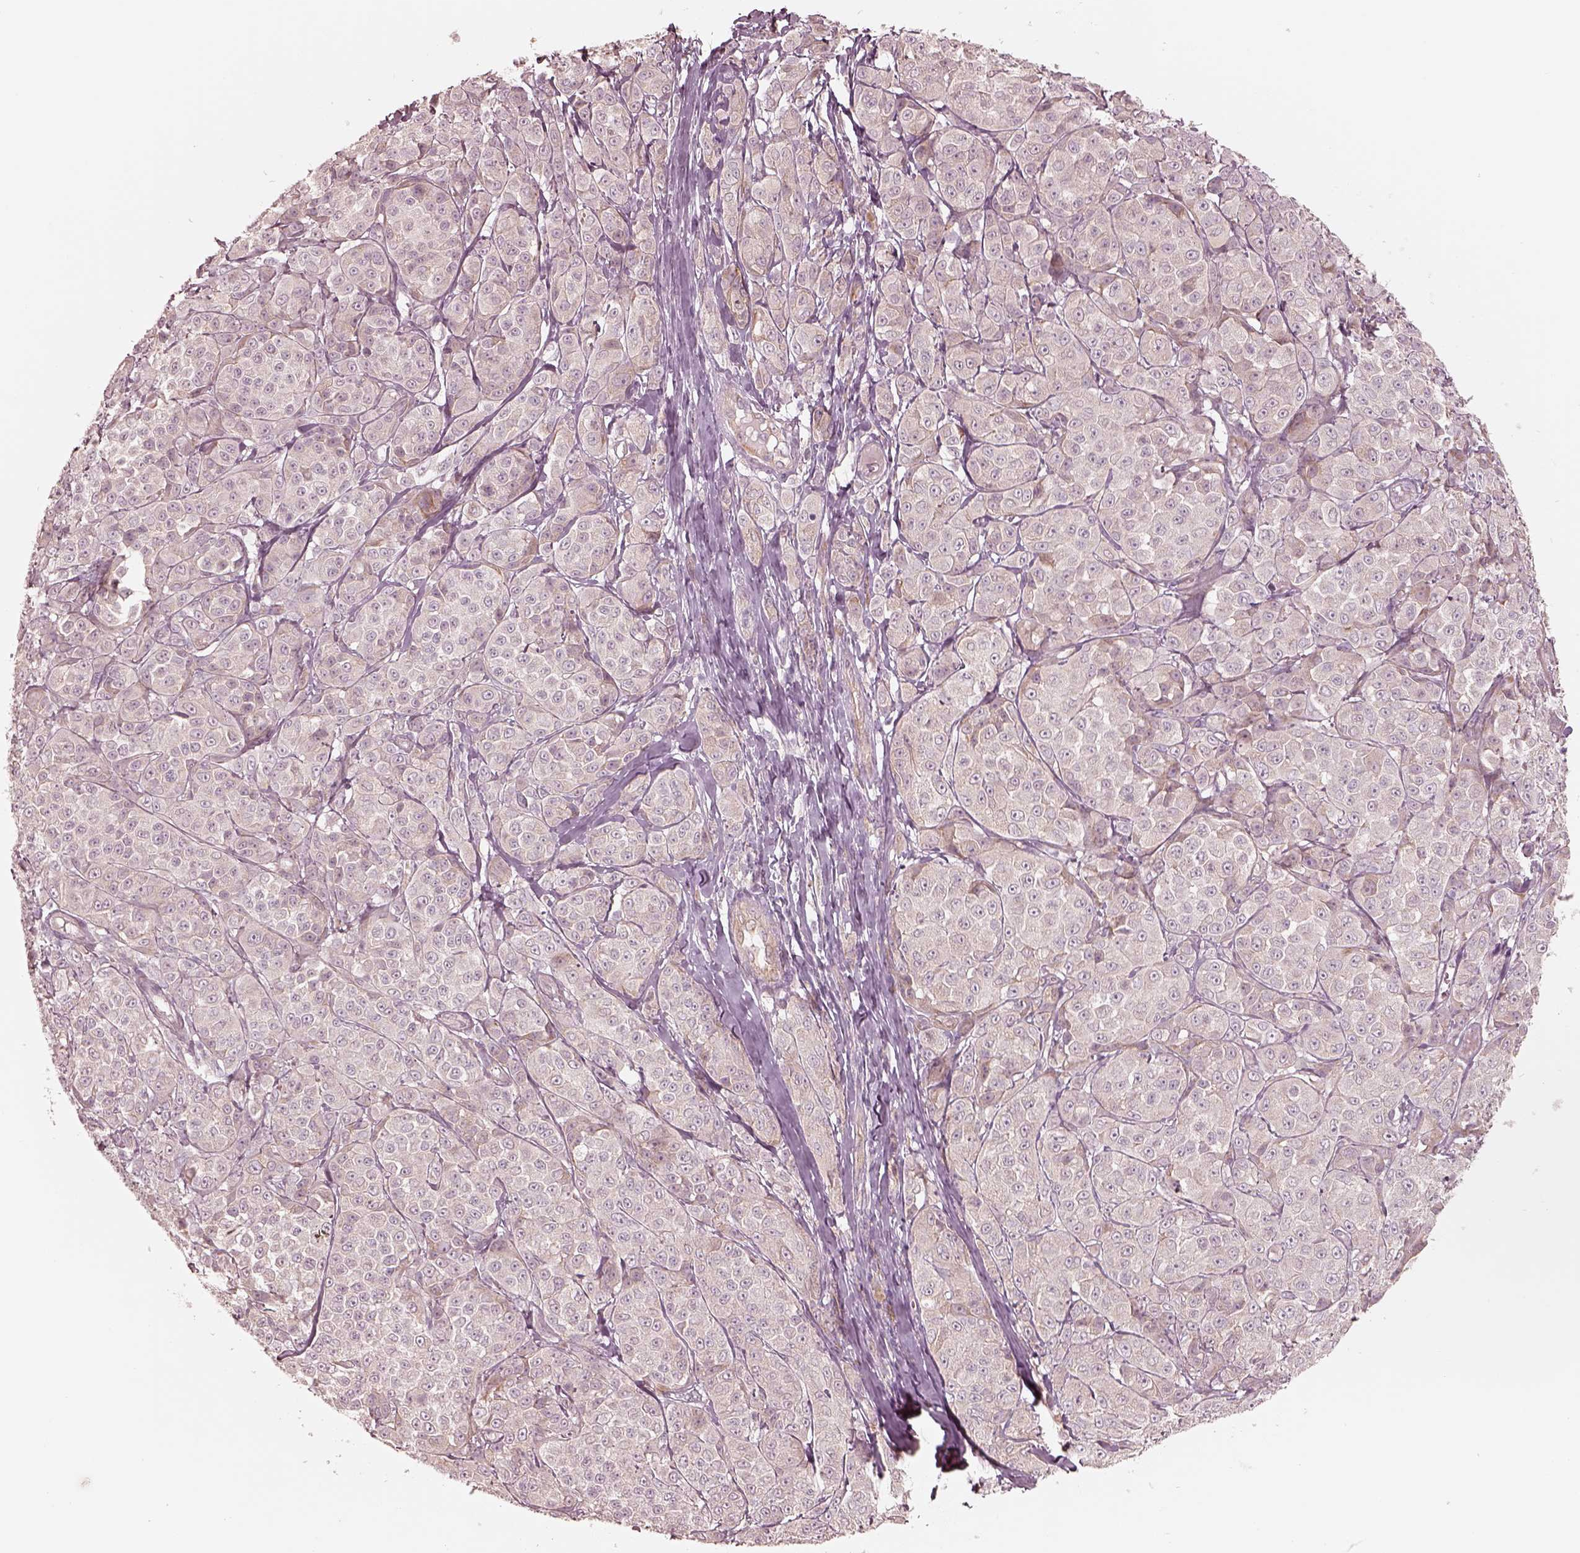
{"staining": {"intensity": "negative", "quantity": "none", "location": "none"}, "tissue": "melanoma", "cell_type": "Tumor cells", "image_type": "cancer", "snomed": [{"axis": "morphology", "description": "Malignant melanoma, NOS"}, {"axis": "topography", "description": "Skin"}], "caption": "The image exhibits no staining of tumor cells in melanoma.", "gene": "RAB3C", "patient": {"sex": "male", "age": 89}}